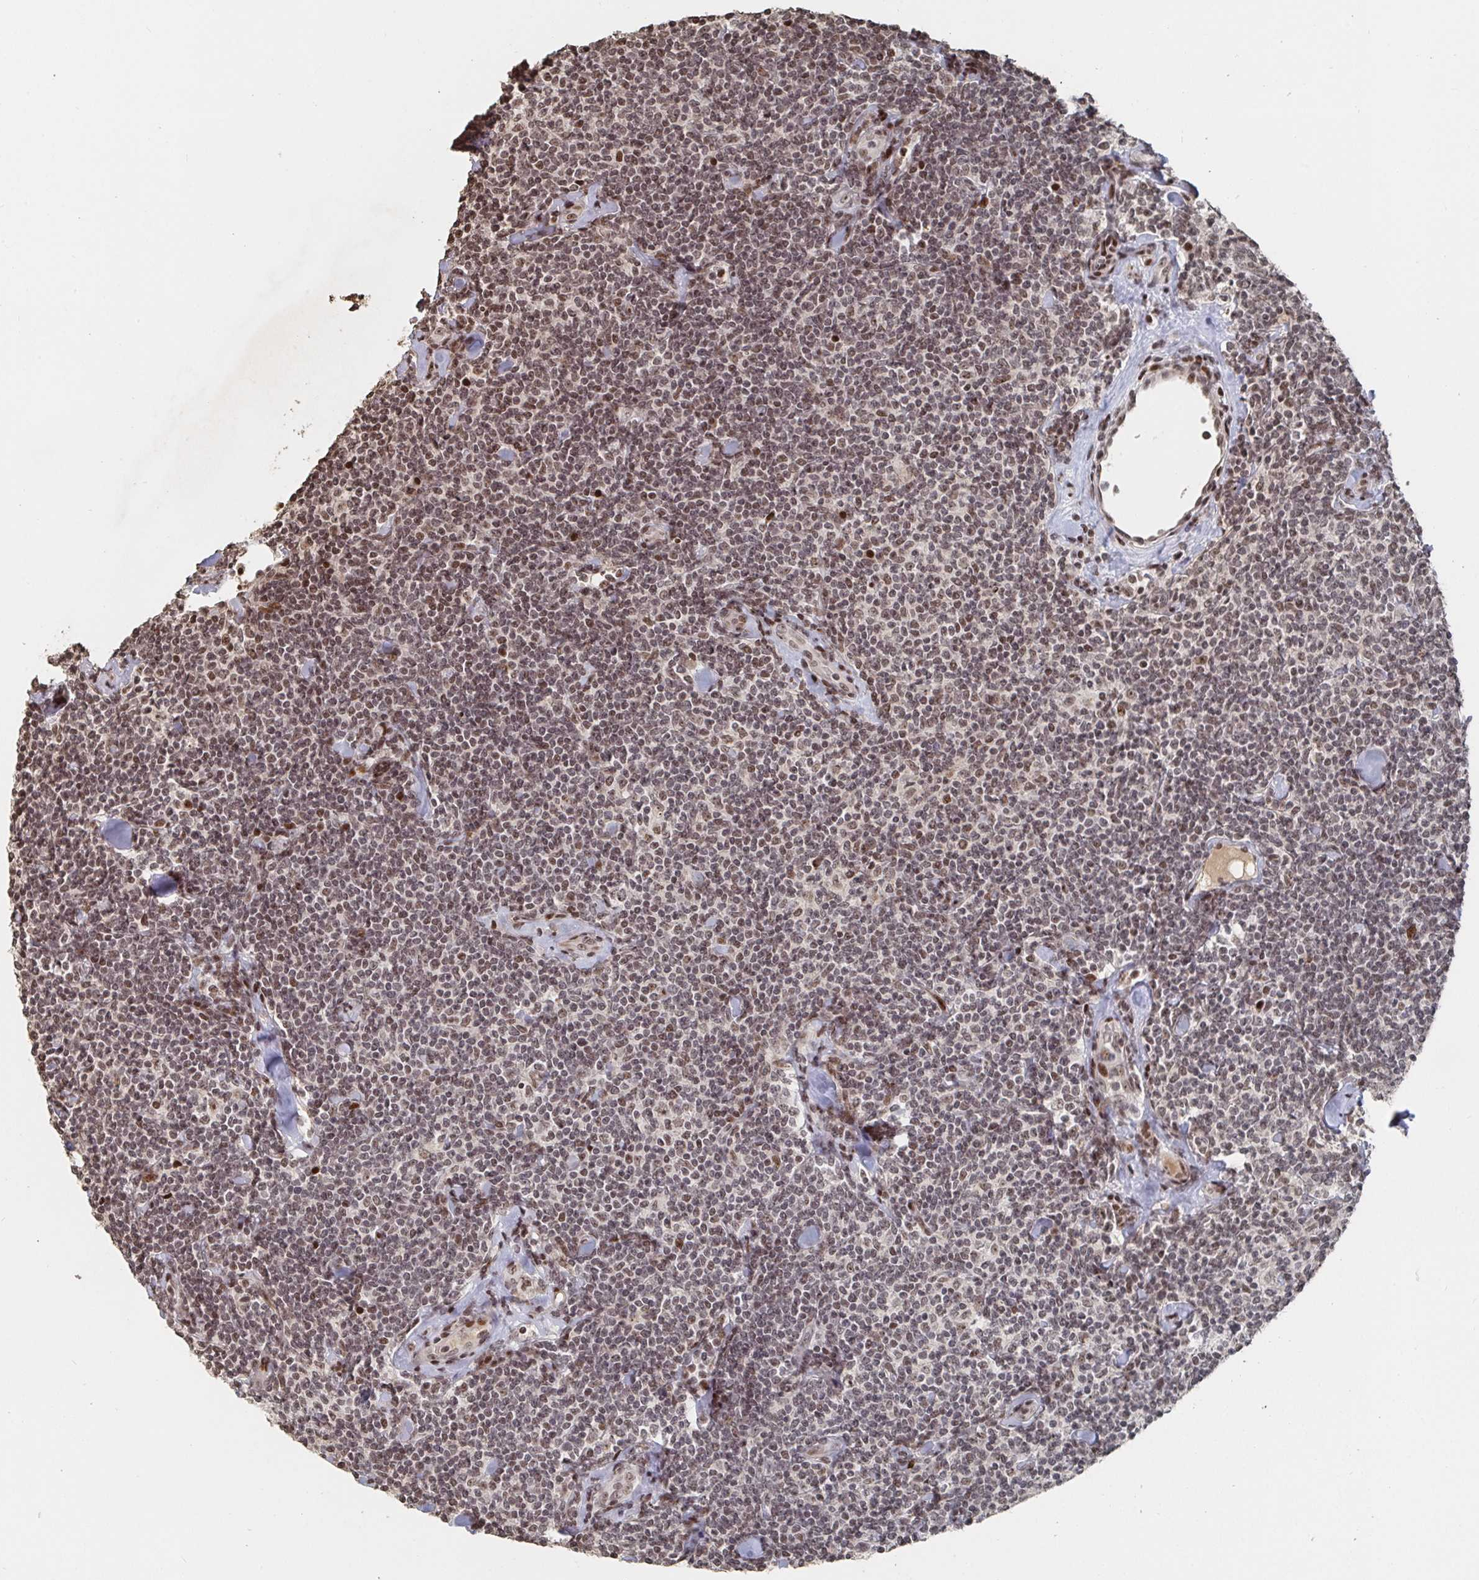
{"staining": {"intensity": "moderate", "quantity": ">75%", "location": "nuclear"}, "tissue": "lymphoma", "cell_type": "Tumor cells", "image_type": "cancer", "snomed": [{"axis": "morphology", "description": "Malignant lymphoma, non-Hodgkin's type, Low grade"}, {"axis": "topography", "description": "Lymph node"}], "caption": "Brown immunohistochemical staining in human lymphoma demonstrates moderate nuclear expression in approximately >75% of tumor cells. (Brightfield microscopy of DAB IHC at high magnification).", "gene": "ZDHHC12", "patient": {"sex": "female", "age": 56}}